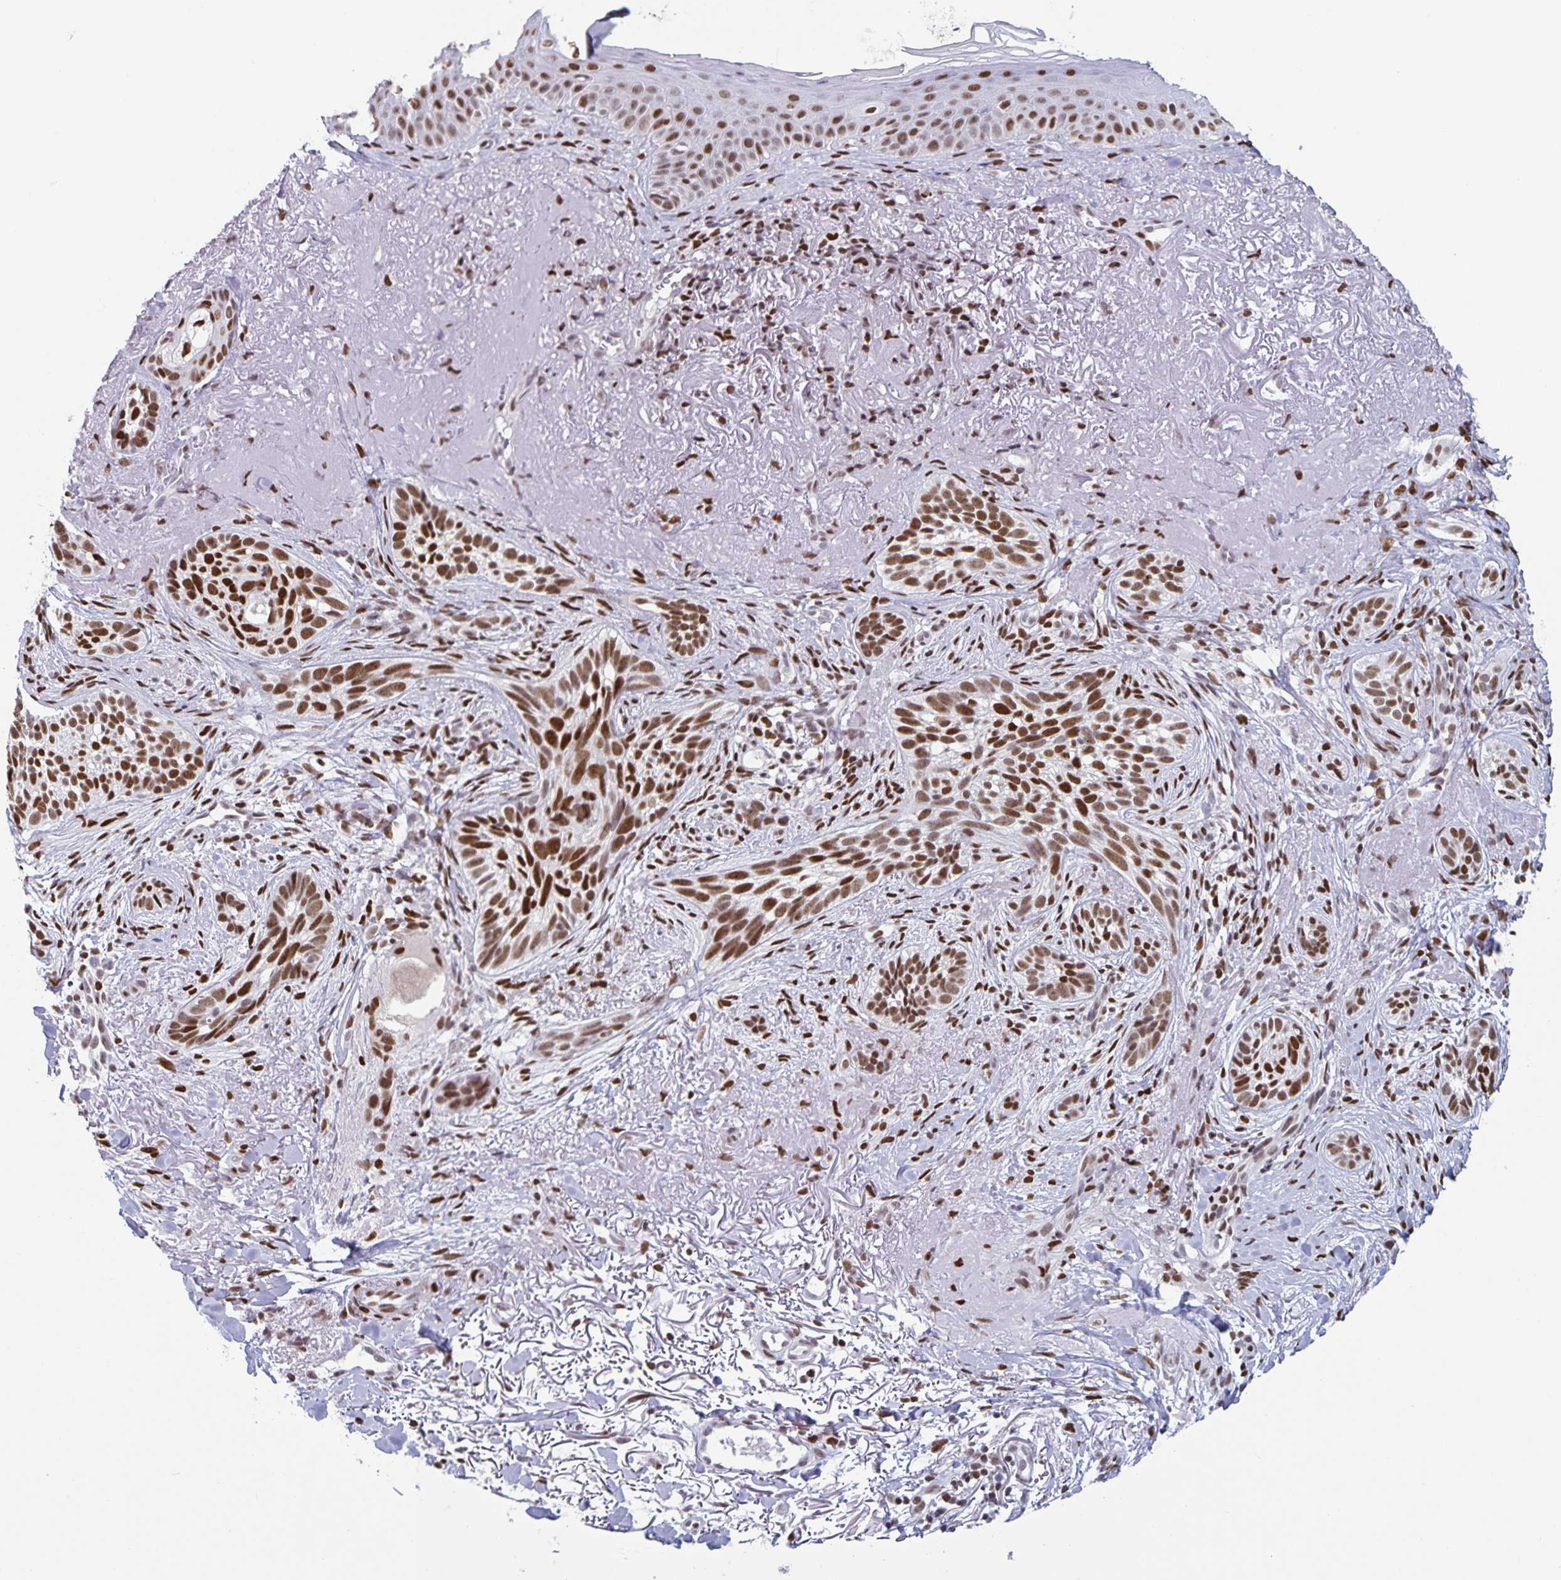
{"staining": {"intensity": "strong", "quantity": ">75%", "location": "nuclear"}, "tissue": "skin cancer", "cell_type": "Tumor cells", "image_type": "cancer", "snomed": [{"axis": "morphology", "description": "Basal cell carcinoma"}, {"axis": "morphology", "description": "BCC, high aggressive"}, {"axis": "topography", "description": "Skin"}], "caption": "The image shows a brown stain indicating the presence of a protein in the nuclear of tumor cells in skin cancer (basal cell carcinoma). (DAB (3,3'-diaminobenzidine) = brown stain, brightfield microscopy at high magnification).", "gene": "JUND", "patient": {"sex": "female", "age": 86}}